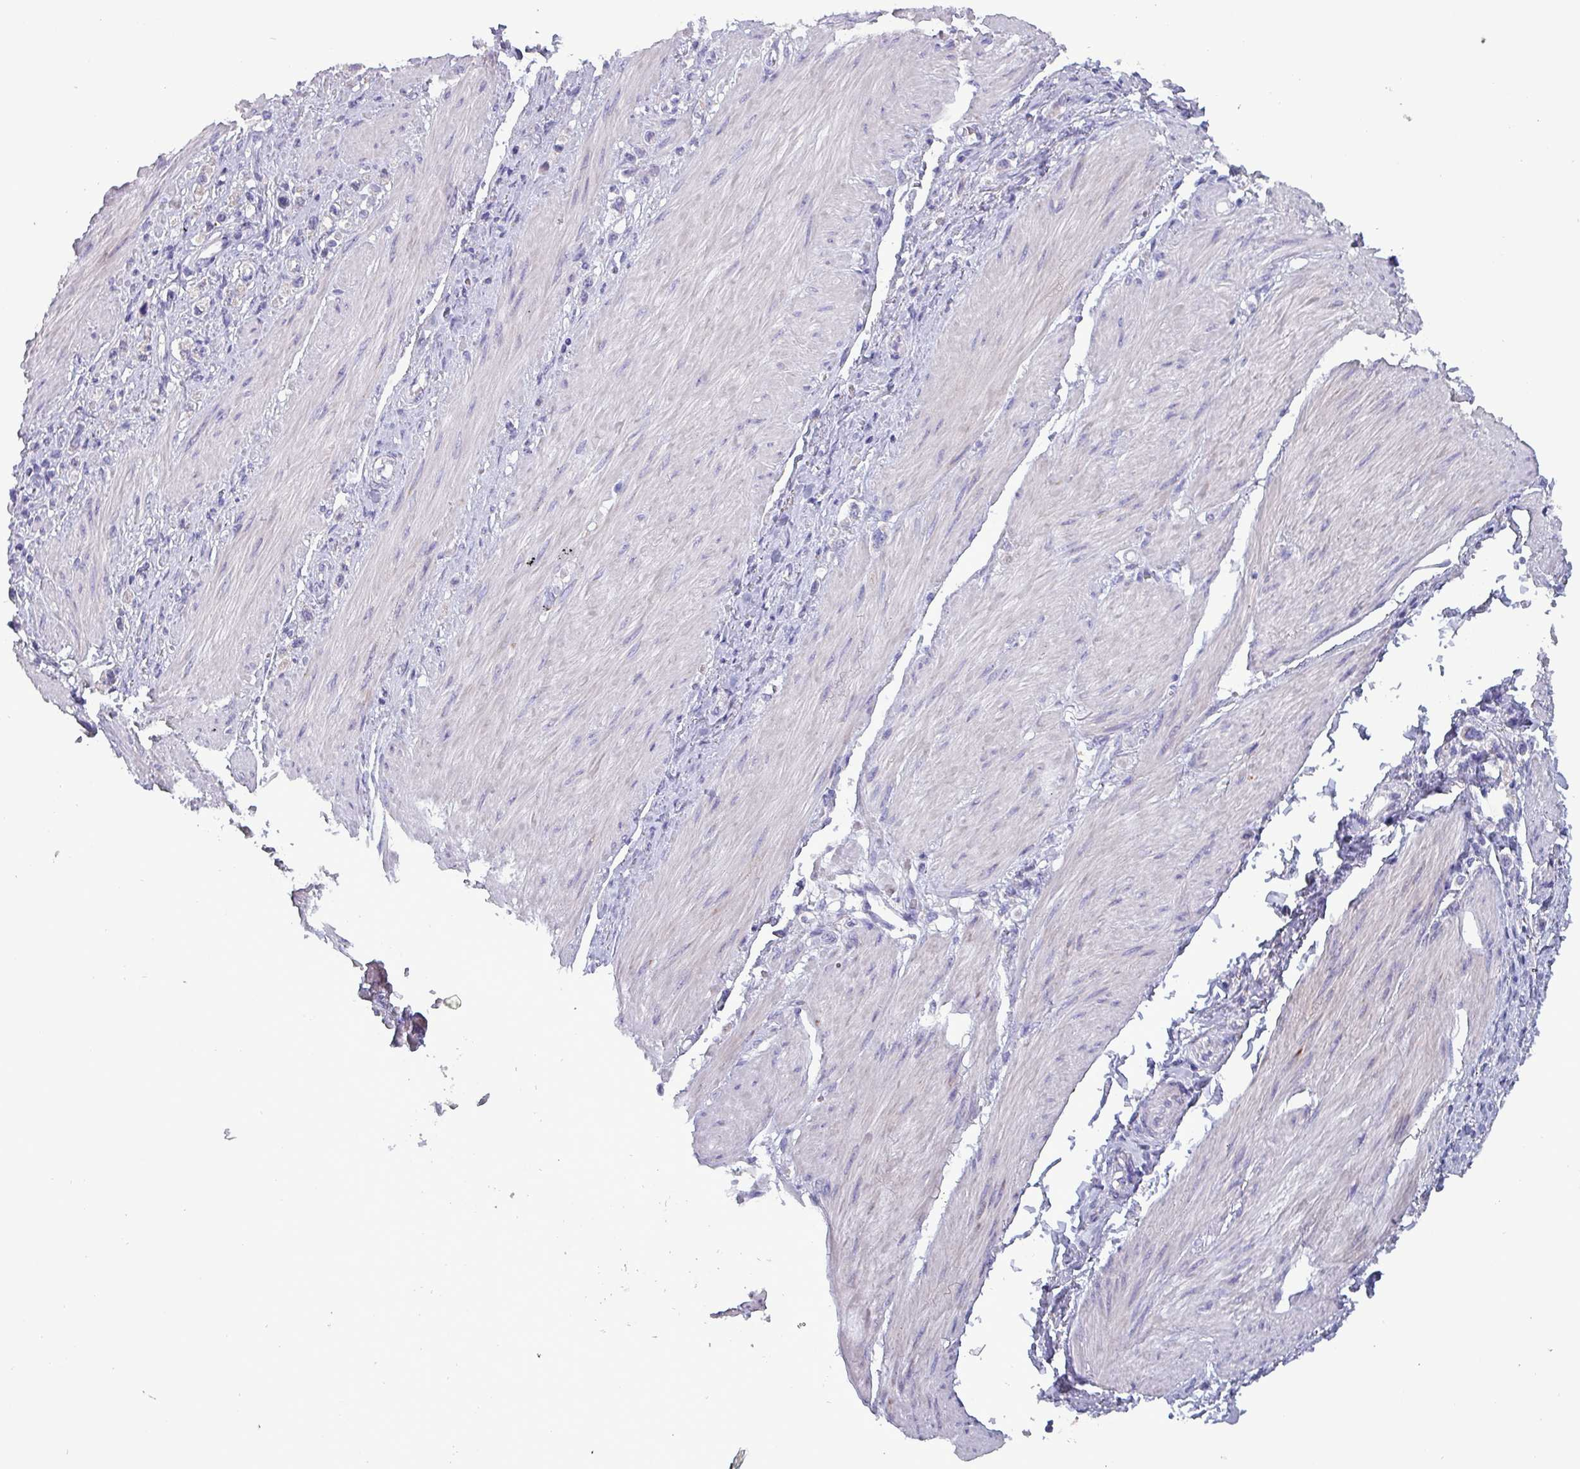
{"staining": {"intensity": "negative", "quantity": "none", "location": "none"}, "tissue": "stomach cancer", "cell_type": "Tumor cells", "image_type": "cancer", "snomed": [{"axis": "morphology", "description": "Adenocarcinoma, NOS"}, {"axis": "topography", "description": "Stomach"}], "caption": "This is an immunohistochemistry (IHC) photomicrograph of stomach cancer. There is no expression in tumor cells.", "gene": "HSD3B7", "patient": {"sex": "female", "age": 65}}